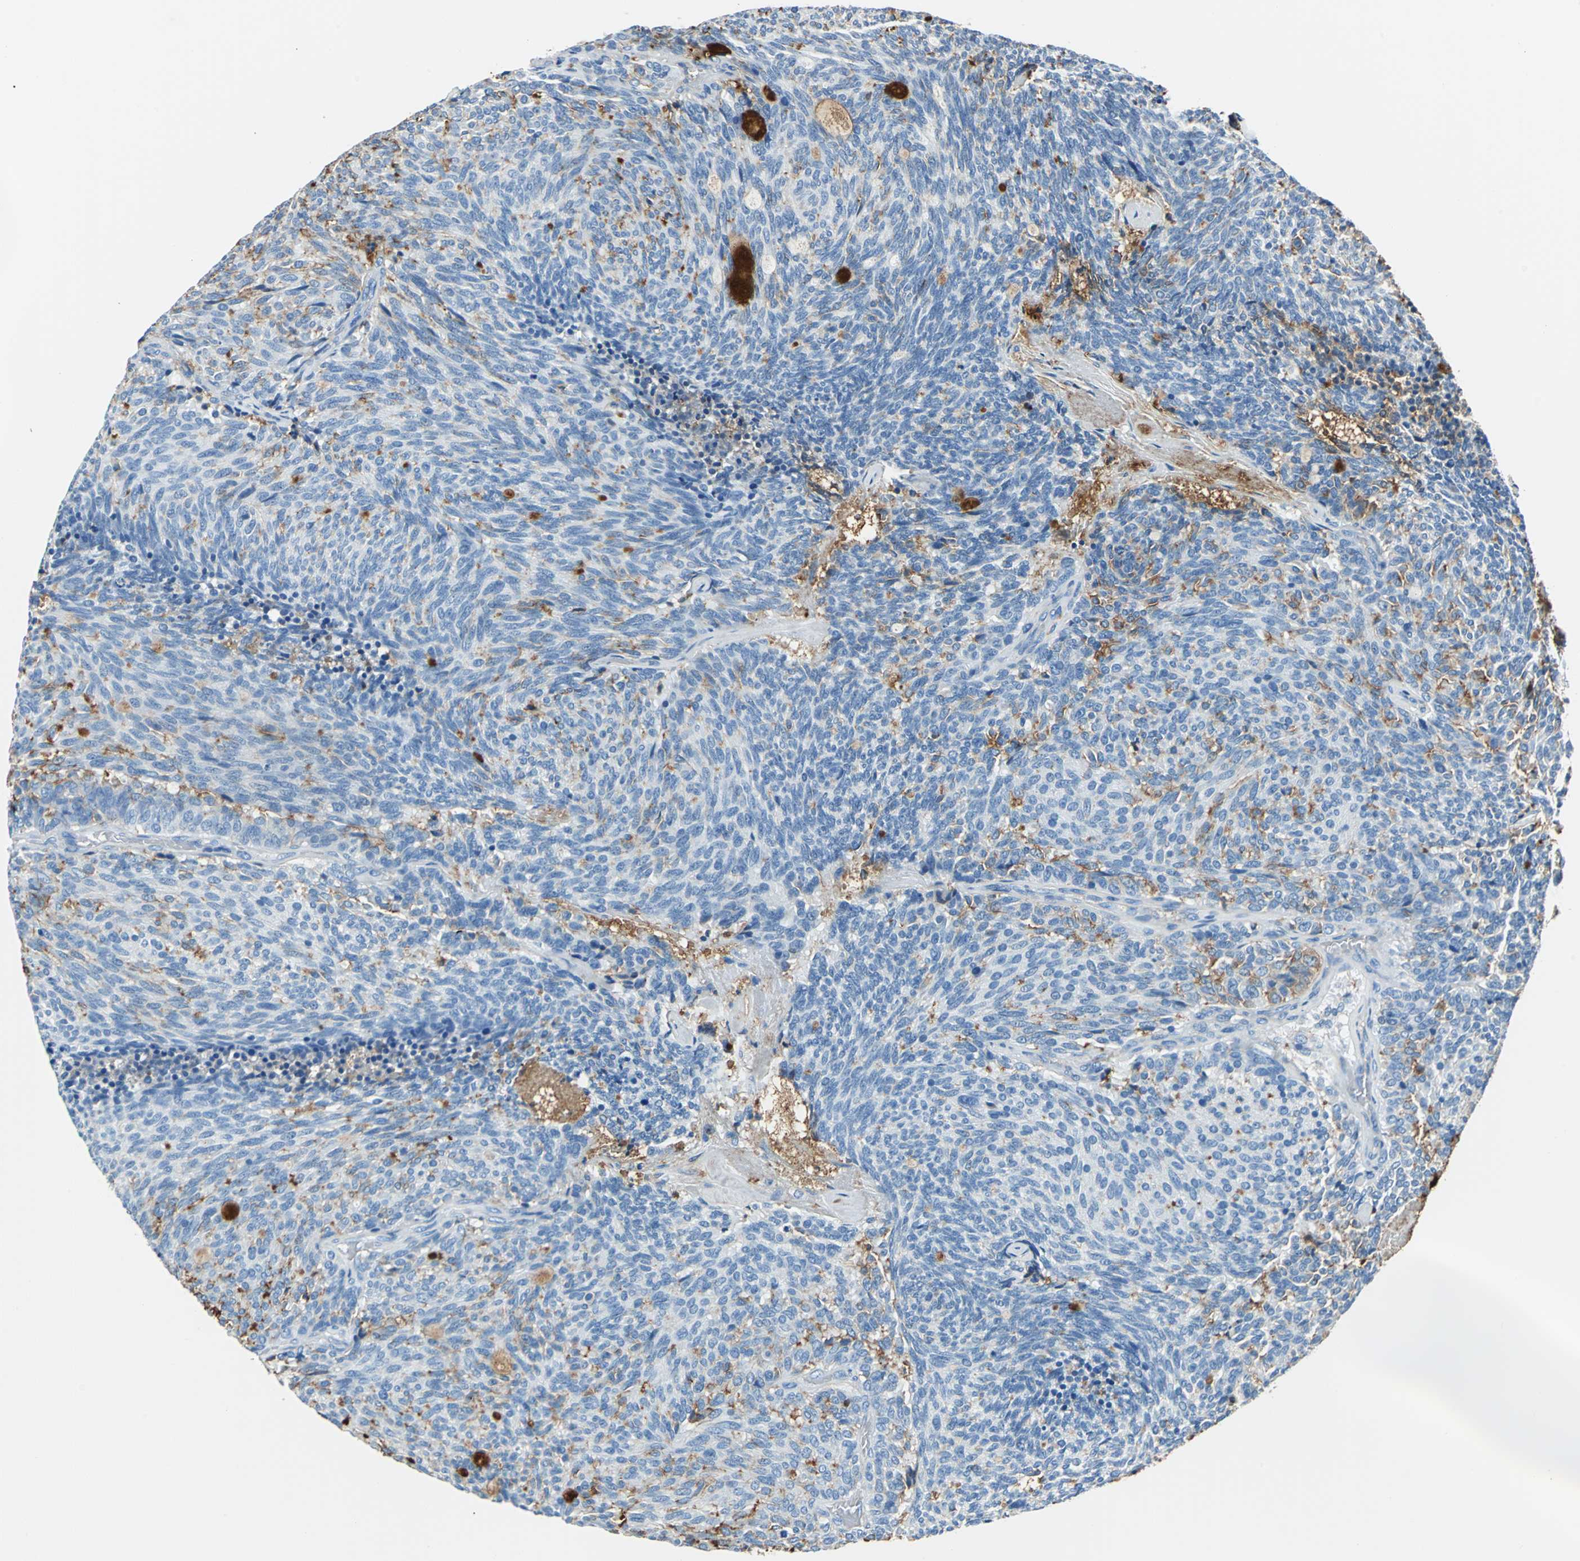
{"staining": {"intensity": "moderate", "quantity": "<25%", "location": "cytoplasmic/membranous"}, "tissue": "carcinoid", "cell_type": "Tumor cells", "image_type": "cancer", "snomed": [{"axis": "morphology", "description": "Carcinoid, malignant, NOS"}, {"axis": "topography", "description": "Pancreas"}], "caption": "The photomicrograph reveals immunohistochemical staining of carcinoid (malignant). There is moderate cytoplasmic/membranous positivity is identified in about <25% of tumor cells.", "gene": "ALB", "patient": {"sex": "female", "age": 54}}